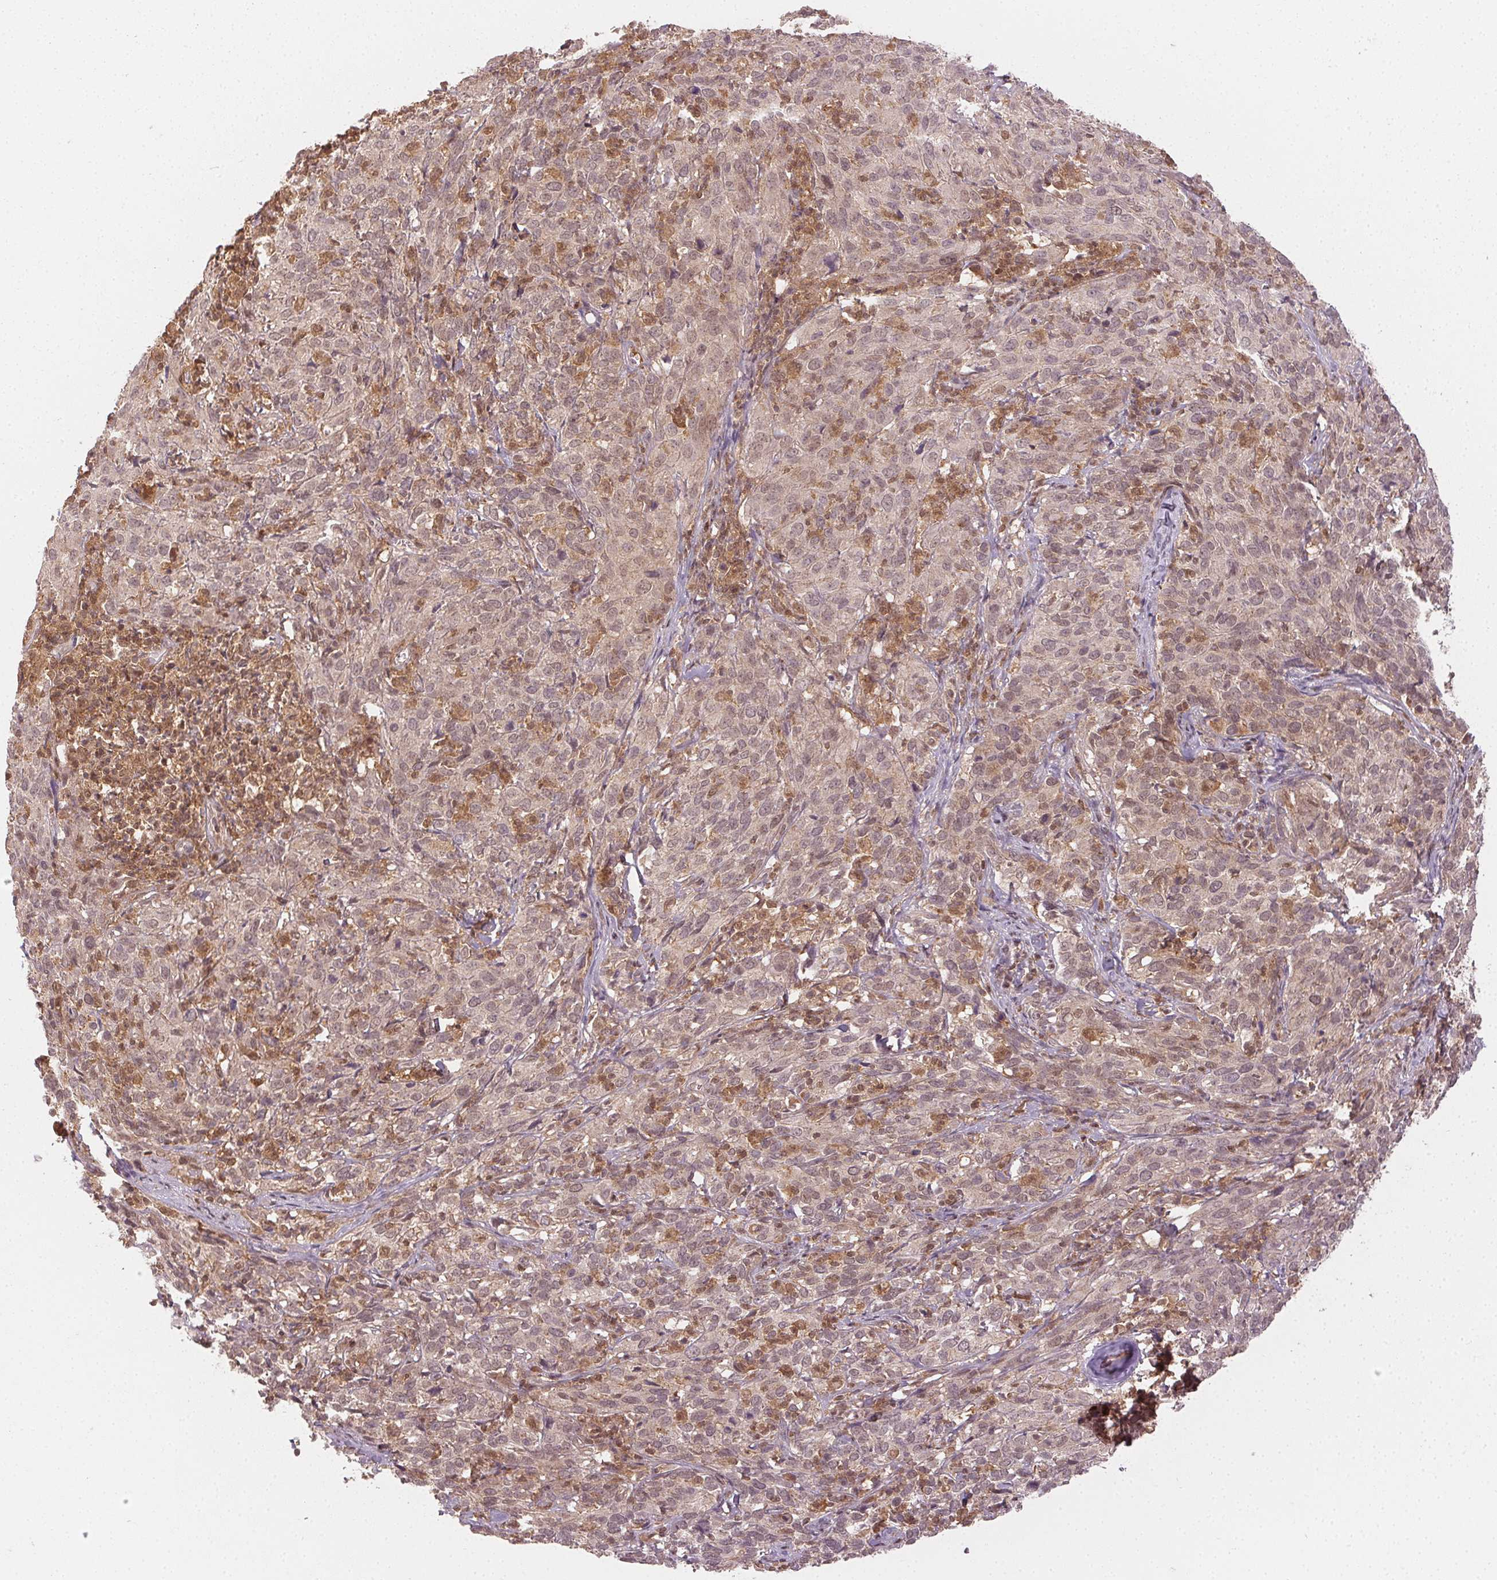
{"staining": {"intensity": "weak", "quantity": "<25%", "location": "cytoplasmic/membranous,nuclear"}, "tissue": "cervical cancer", "cell_type": "Tumor cells", "image_type": "cancer", "snomed": [{"axis": "morphology", "description": "Squamous cell carcinoma, NOS"}, {"axis": "topography", "description": "Cervix"}], "caption": "Image shows no significant protein expression in tumor cells of cervical cancer (squamous cell carcinoma).", "gene": "MAPK14", "patient": {"sex": "female", "age": 51}}